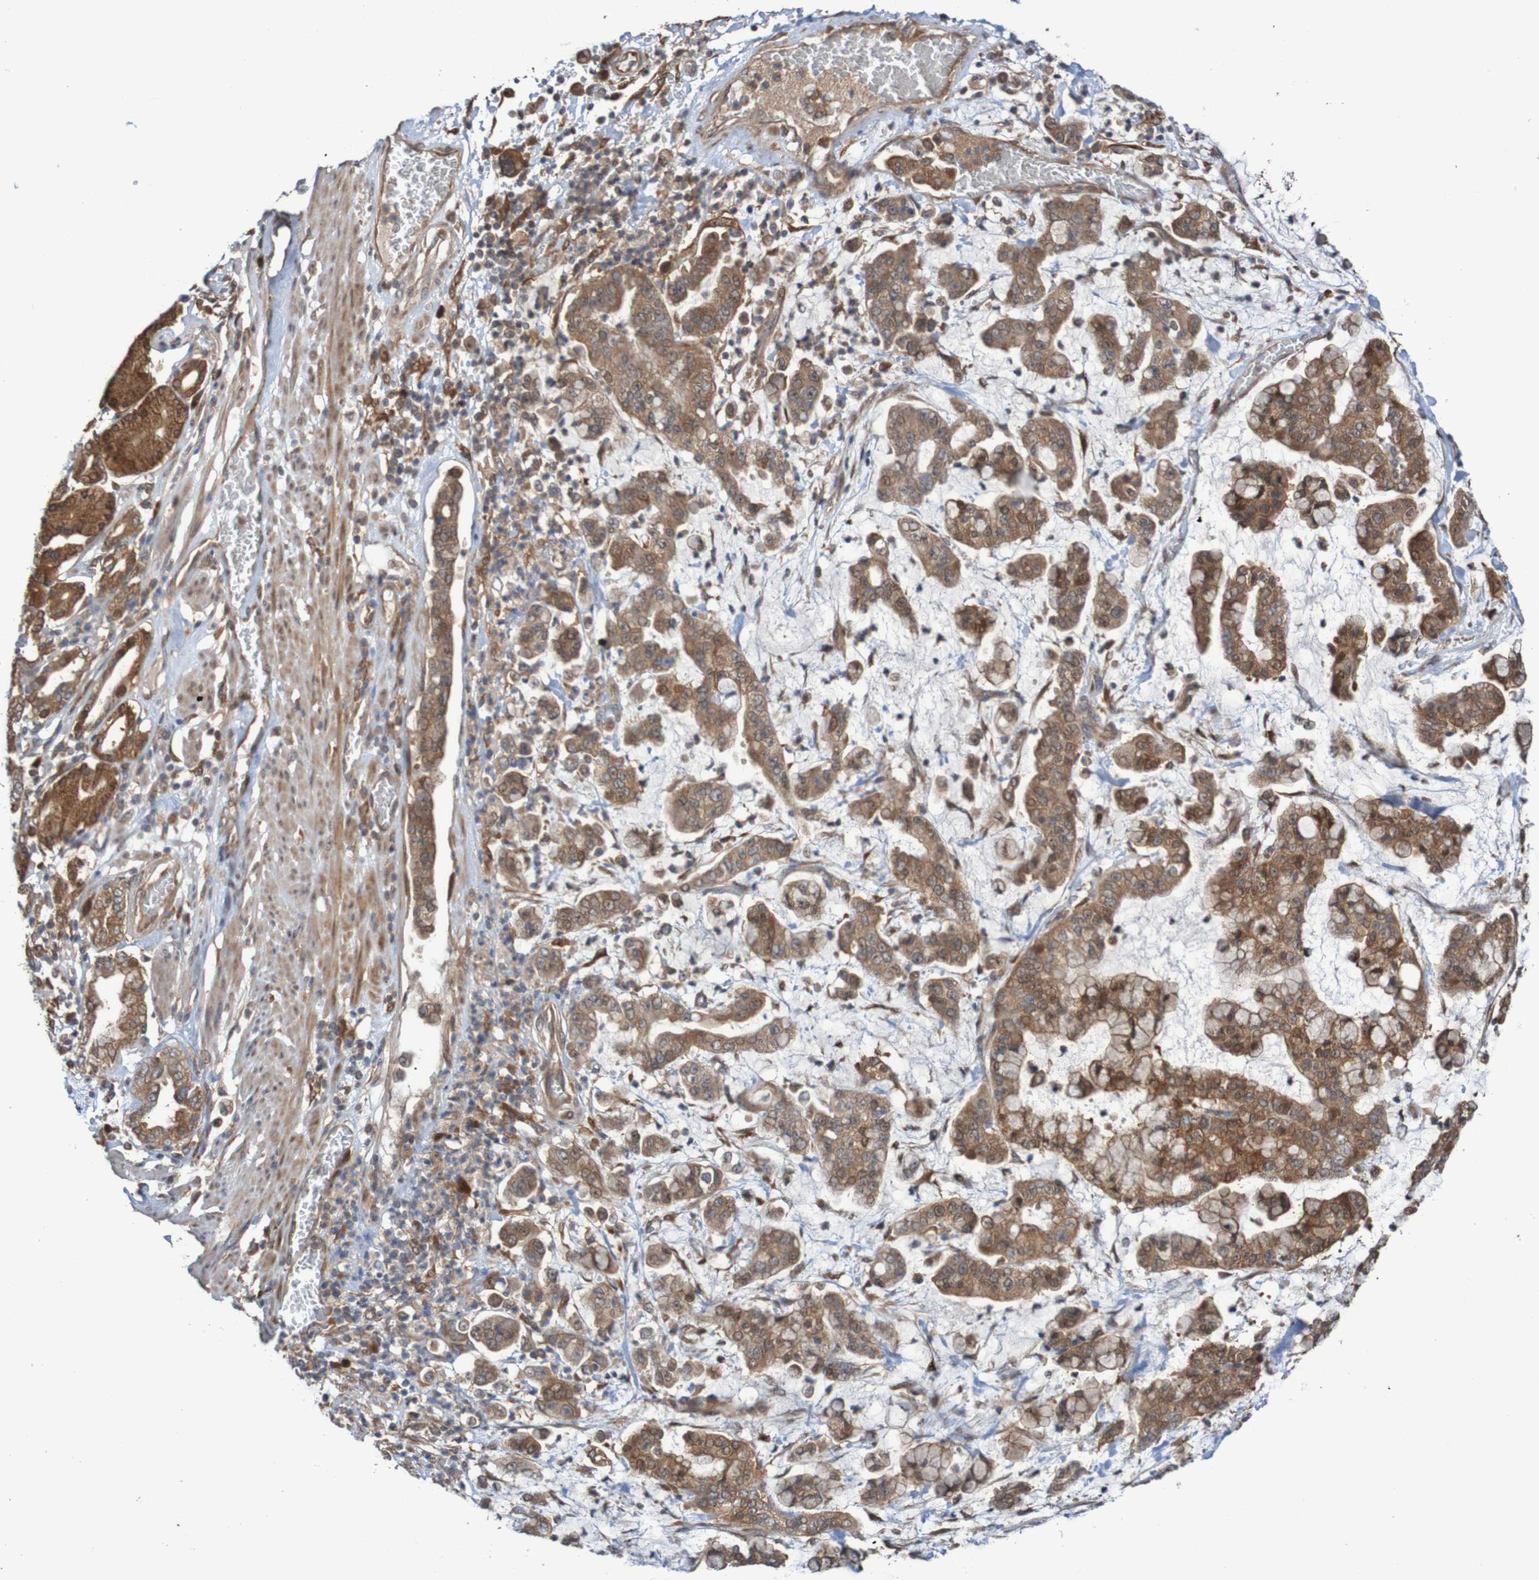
{"staining": {"intensity": "moderate", "quantity": ">75%", "location": "cytoplasmic/membranous"}, "tissue": "stomach cancer", "cell_type": "Tumor cells", "image_type": "cancer", "snomed": [{"axis": "morphology", "description": "Normal tissue, NOS"}, {"axis": "morphology", "description": "Adenocarcinoma, NOS"}, {"axis": "topography", "description": "Stomach, upper"}, {"axis": "topography", "description": "Stomach"}], "caption": "The photomicrograph demonstrates immunohistochemical staining of stomach cancer (adenocarcinoma). There is moderate cytoplasmic/membranous staining is identified in approximately >75% of tumor cells.", "gene": "PHPT1", "patient": {"sex": "male", "age": 76}}